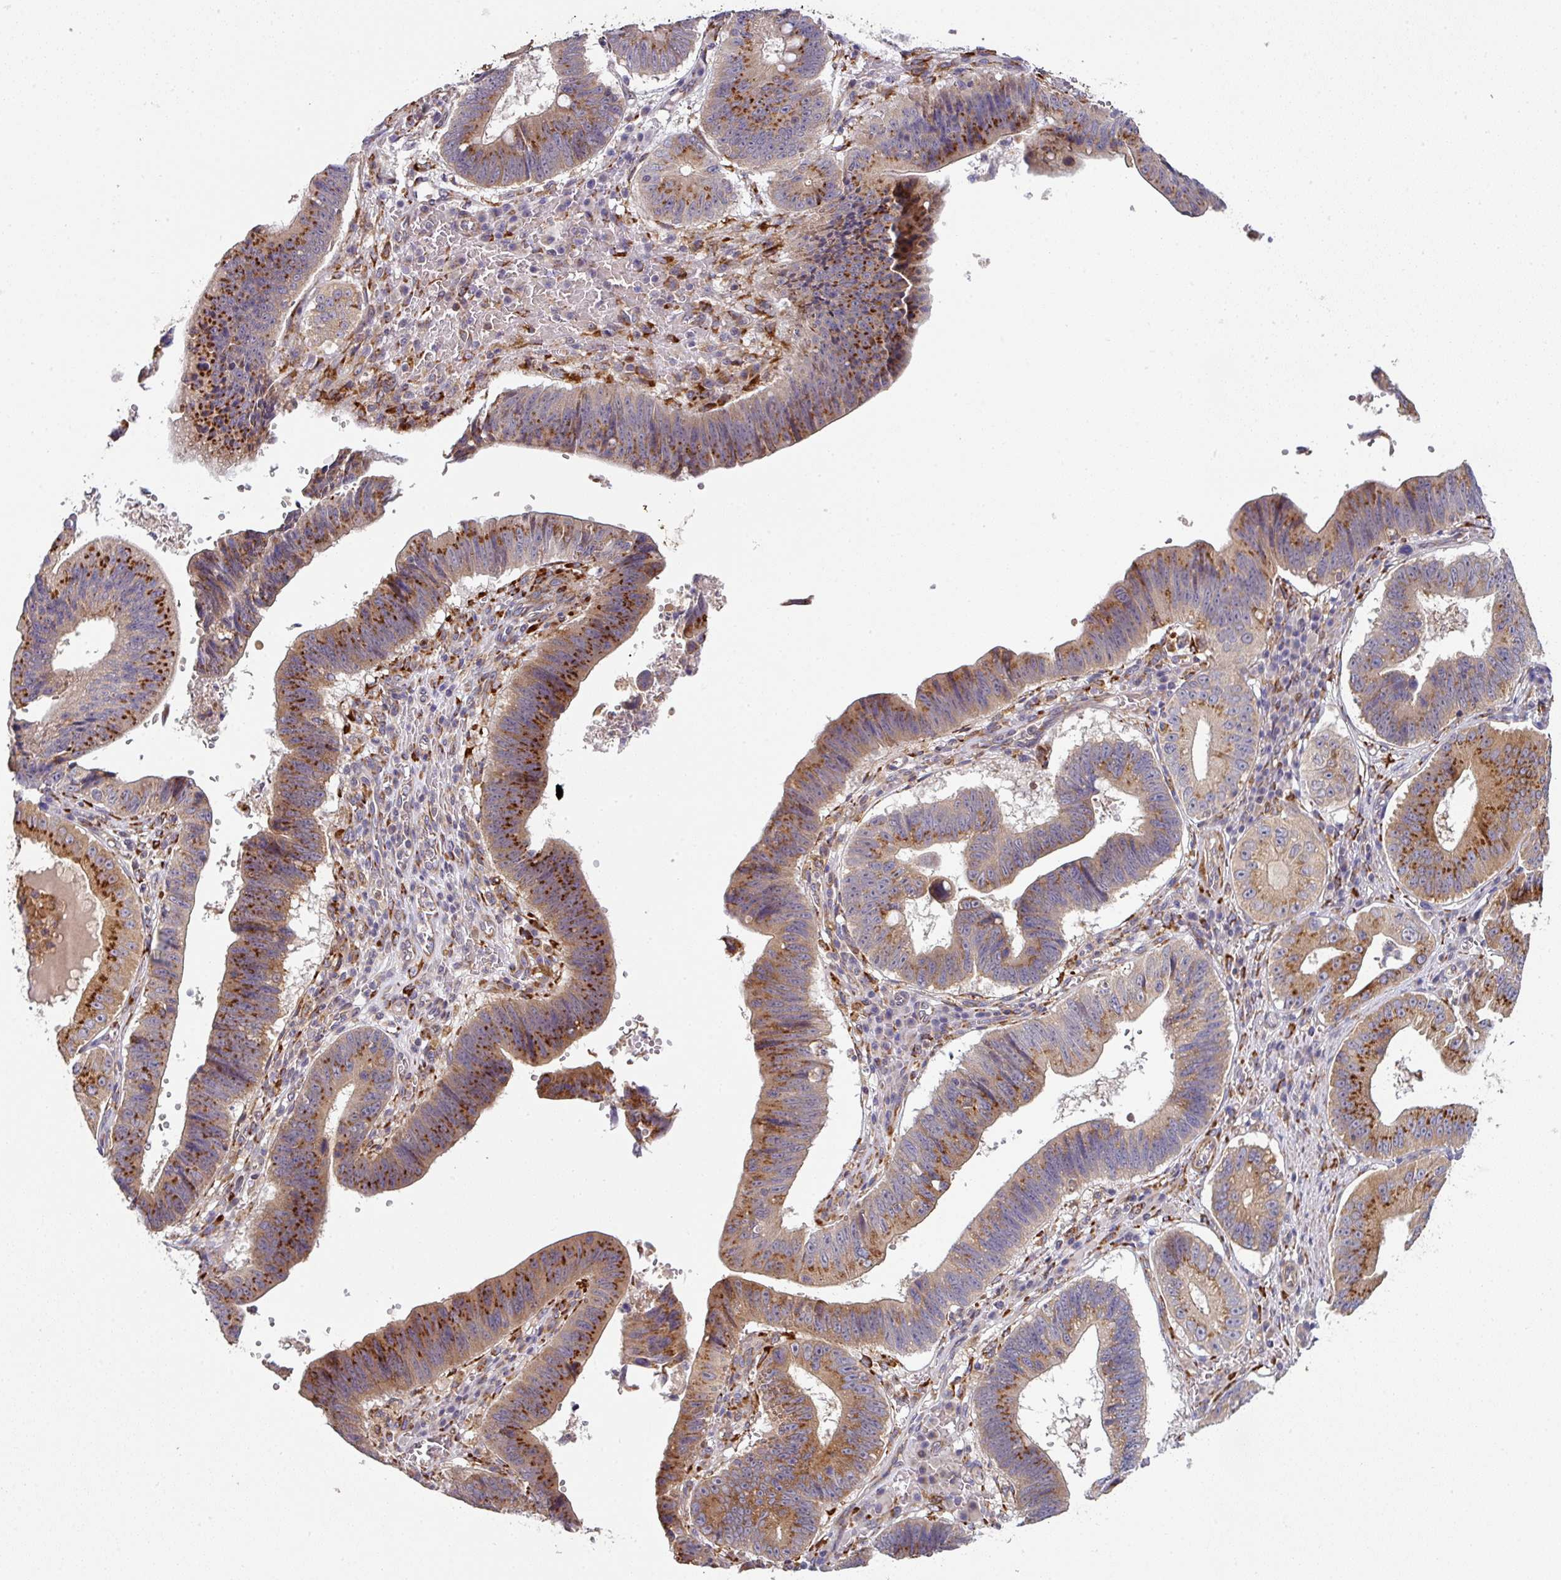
{"staining": {"intensity": "moderate", "quantity": ">75%", "location": "cytoplasmic/membranous"}, "tissue": "stomach cancer", "cell_type": "Tumor cells", "image_type": "cancer", "snomed": [{"axis": "morphology", "description": "Adenocarcinoma, NOS"}, {"axis": "topography", "description": "Stomach"}], "caption": "A high-resolution image shows immunohistochemistry (IHC) staining of stomach cancer, which shows moderate cytoplasmic/membranous staining in approximately >75% of tumor cells. (brown staining indicates protein expression, while blue staining denotes nuclei).", "gene": "ZNF268", "patient": {"sex": "male", "age": 59}}